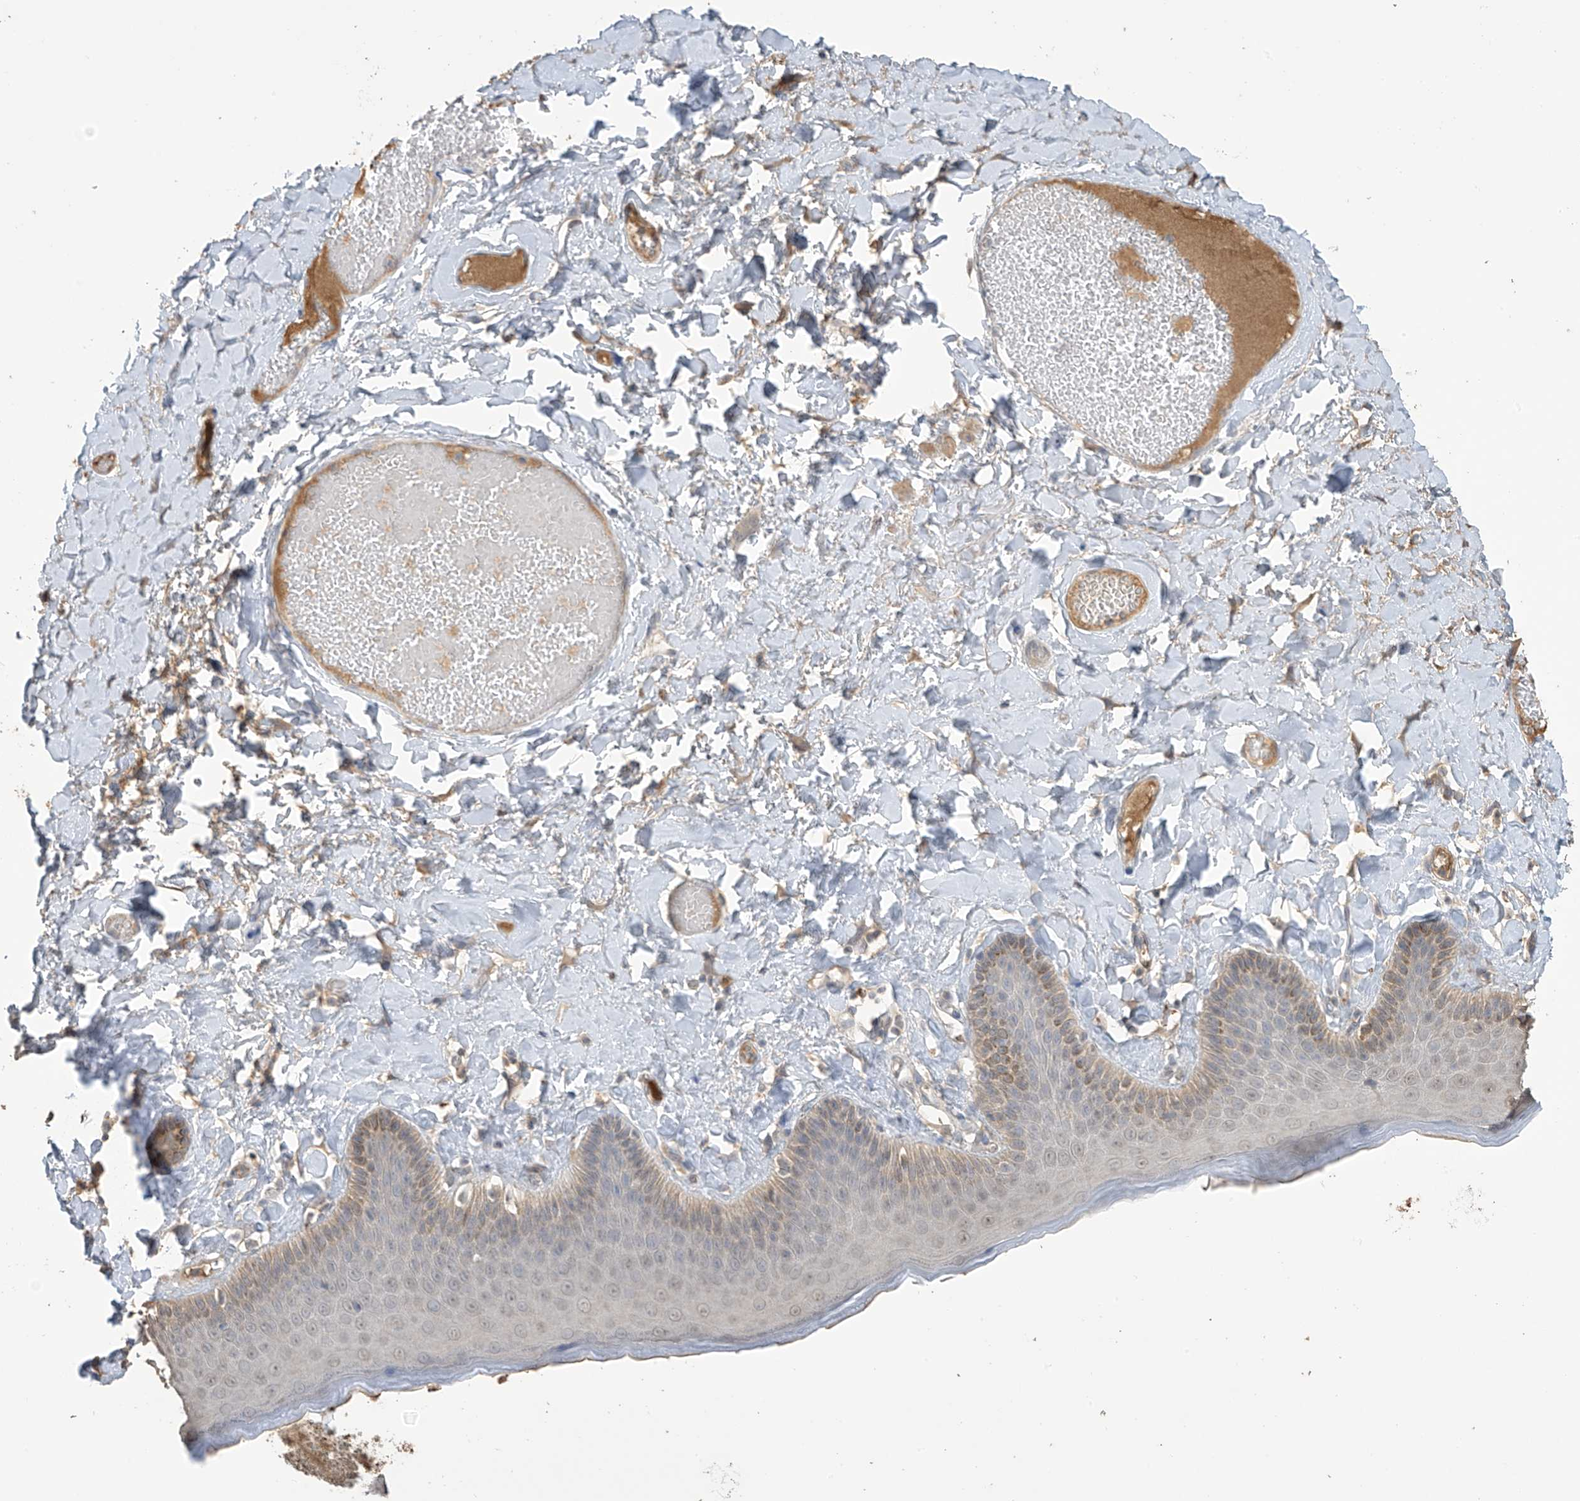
{"staining": {"intensity": "moderate", "quantity": "25%-75%", "location": "cytoplasmic/membranous"}, "tissue": "skin", "cell_type": "Epidermal cells", "image_type": "normal", "snomed": [{"axis": "morphology", "description": "Normal tissue, NOS"}, {"axis": "topography", "description": "Anal"}], "caption": "Skin stained with a brown dye reveals moderate cytoplasmic/membranous positive staining in about 25%-75% of epidermal cells.", "gene": "SLFN14", "patient": {"sex": "male", "age": 69}}